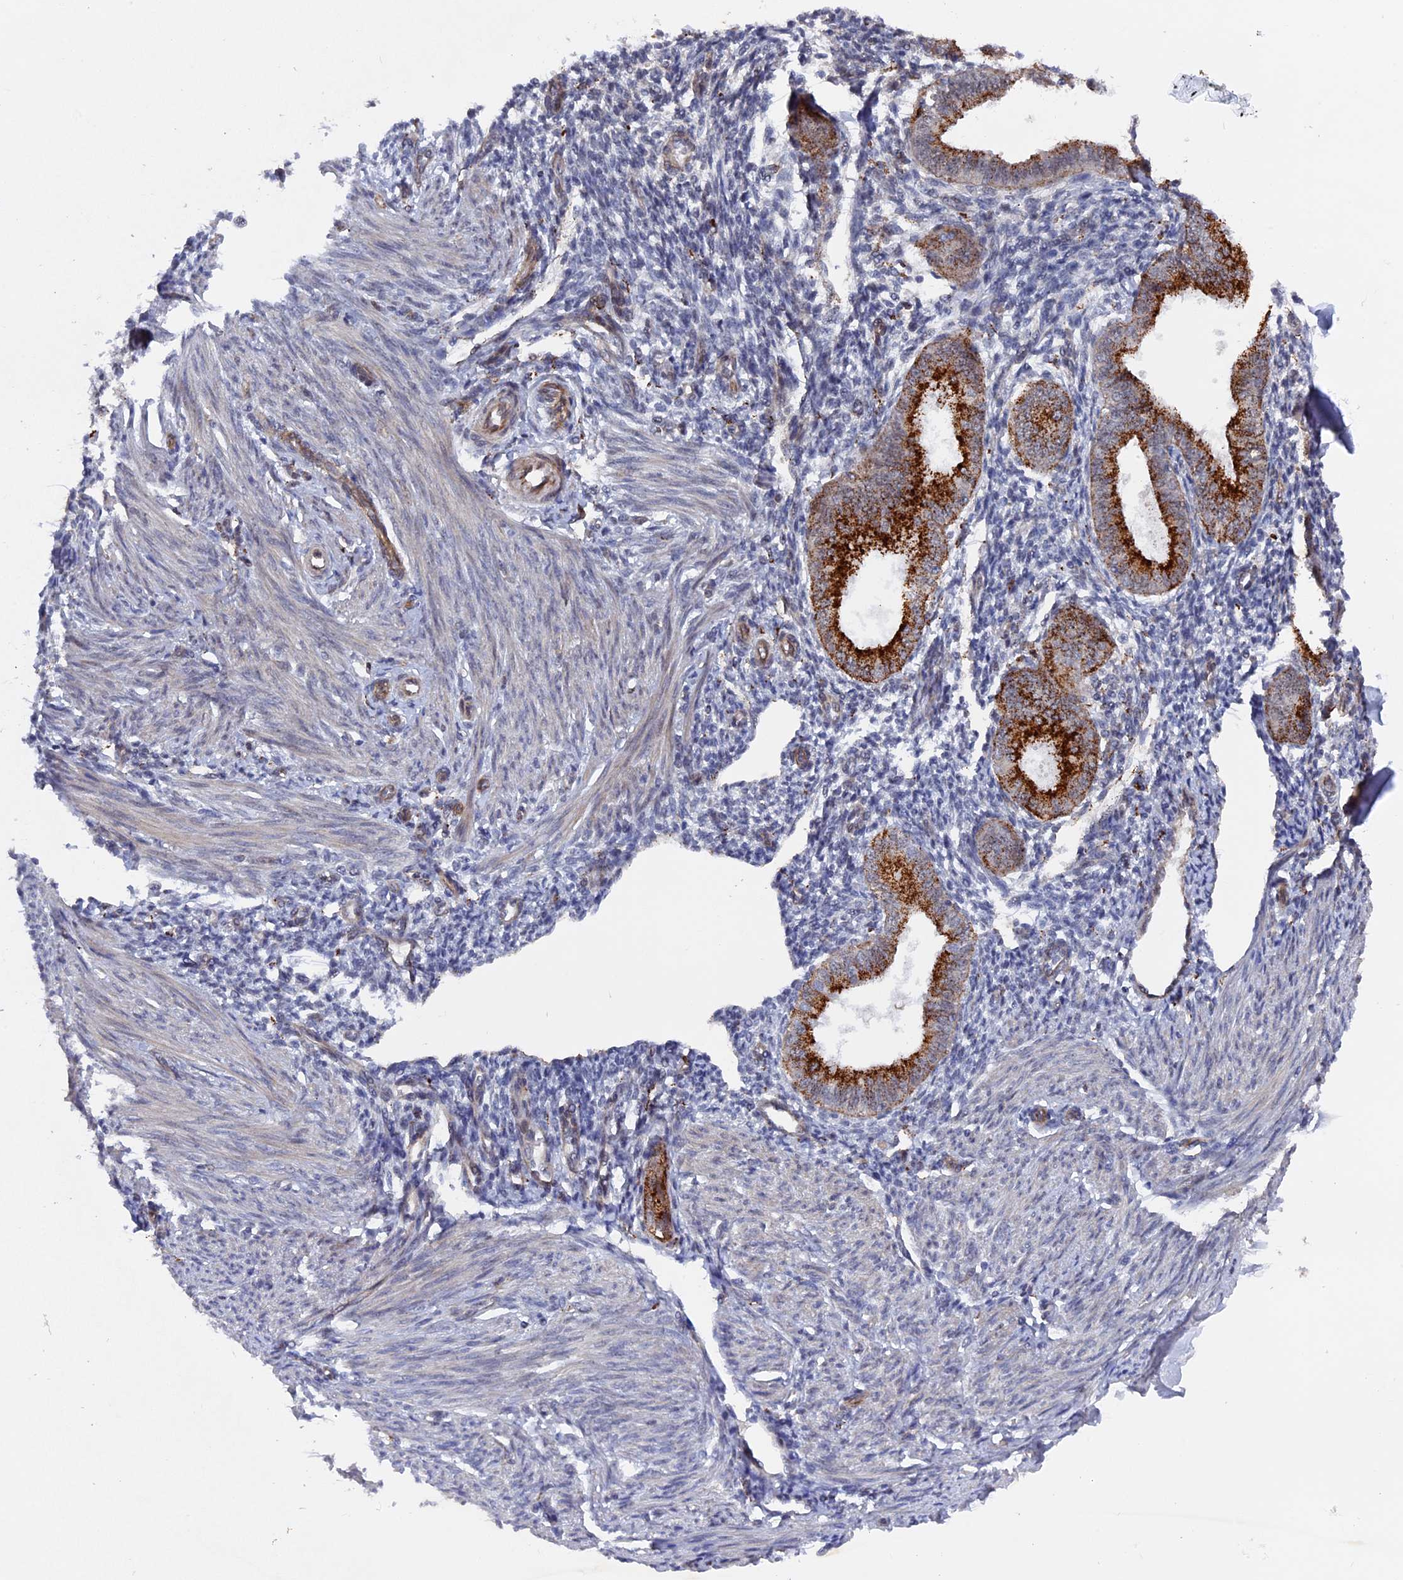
{"staining": {"intensity": "negative", "quantity": "none", "location": "none"}, "tissue": "endometrium", "cell_type": "Cells in endometrial stroma", "image_type": "normal", "snomed": [{"axis": "morphology", "description": "Normal tissue, NOS"}, {"axis": "topography", "description": "Uterus"}, {"axis": "topography", "description": "Endometrium"}], "caption": "Immunohistochemistry (IHC) photomicrograph of benign human endometrium stained for a protein (brown), which displays no staining in cells in endometrial stroma. Brightfield microscopy of immunohistochemistry stained with DAB (brown) and hematoxylin (blue), captured at high magnification.", "gene": "NOSIP", "patient": {"sex": "female", "age": 48}}